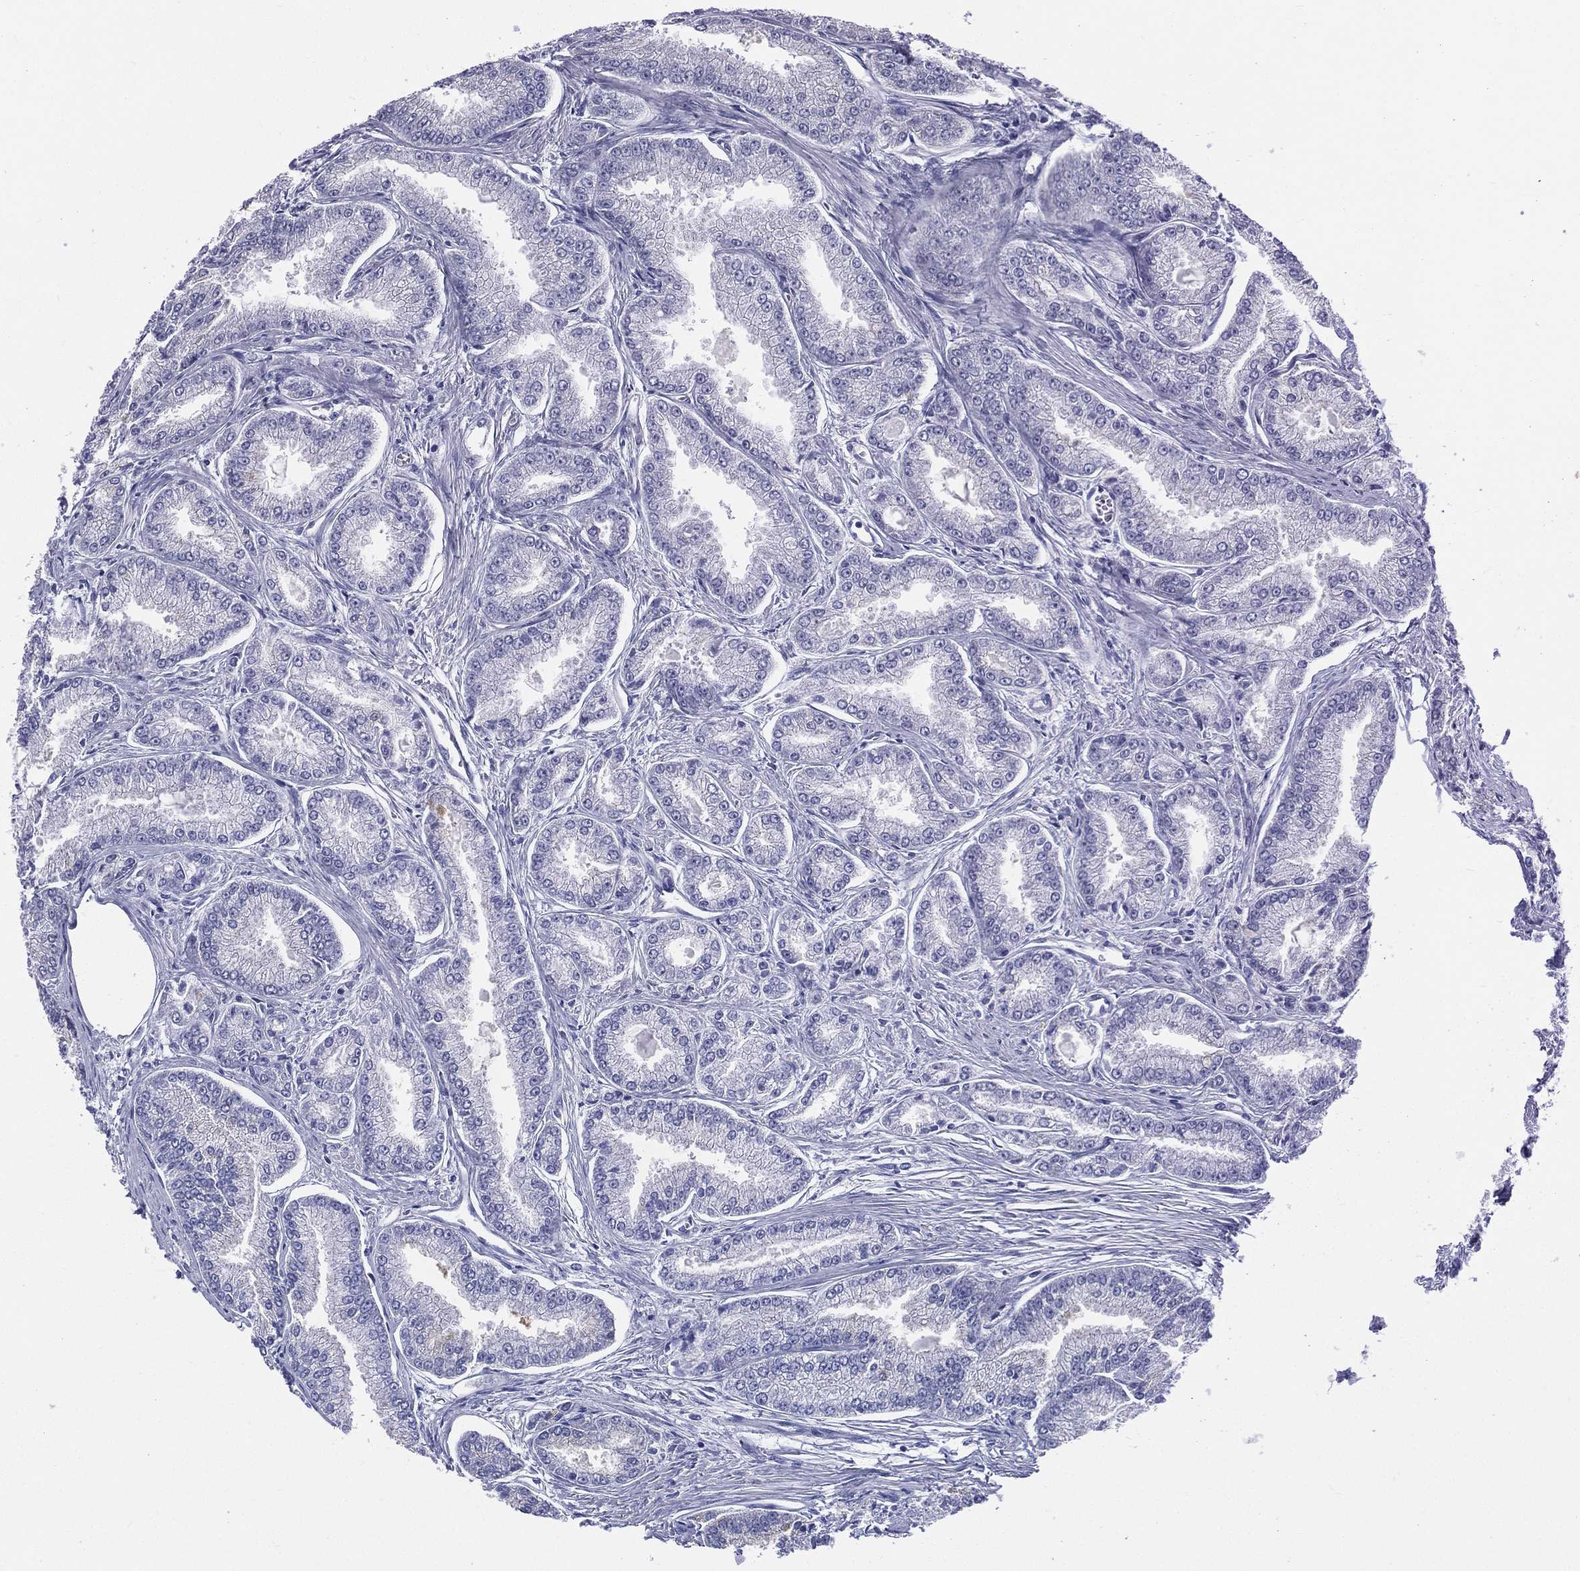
{"staining": {"intensity": "negative", "quantity": "none", "location": "none"}, "tissue": "prostate cancer", "cell_type": "Tumor cells", "image_type": "cancer", "snomed": [{"axis": "morphology", "description": "Adenocarcinoma, NOS"}, {"axis": "morphology", "description": "Adenocarcinoma, High grade"}, {"axis": "topography", "description": "Prostate"}], "caption": "High magnification brightfield microscopy of prostate cancer stained with DAB (3,3'-diaminobenzidine) (brown) and counterstained with hematoxylin (blue): tumor cells show no significant staining.", "gene": "RSPH4A", "patient": {"sex": "male", "age": 70}}